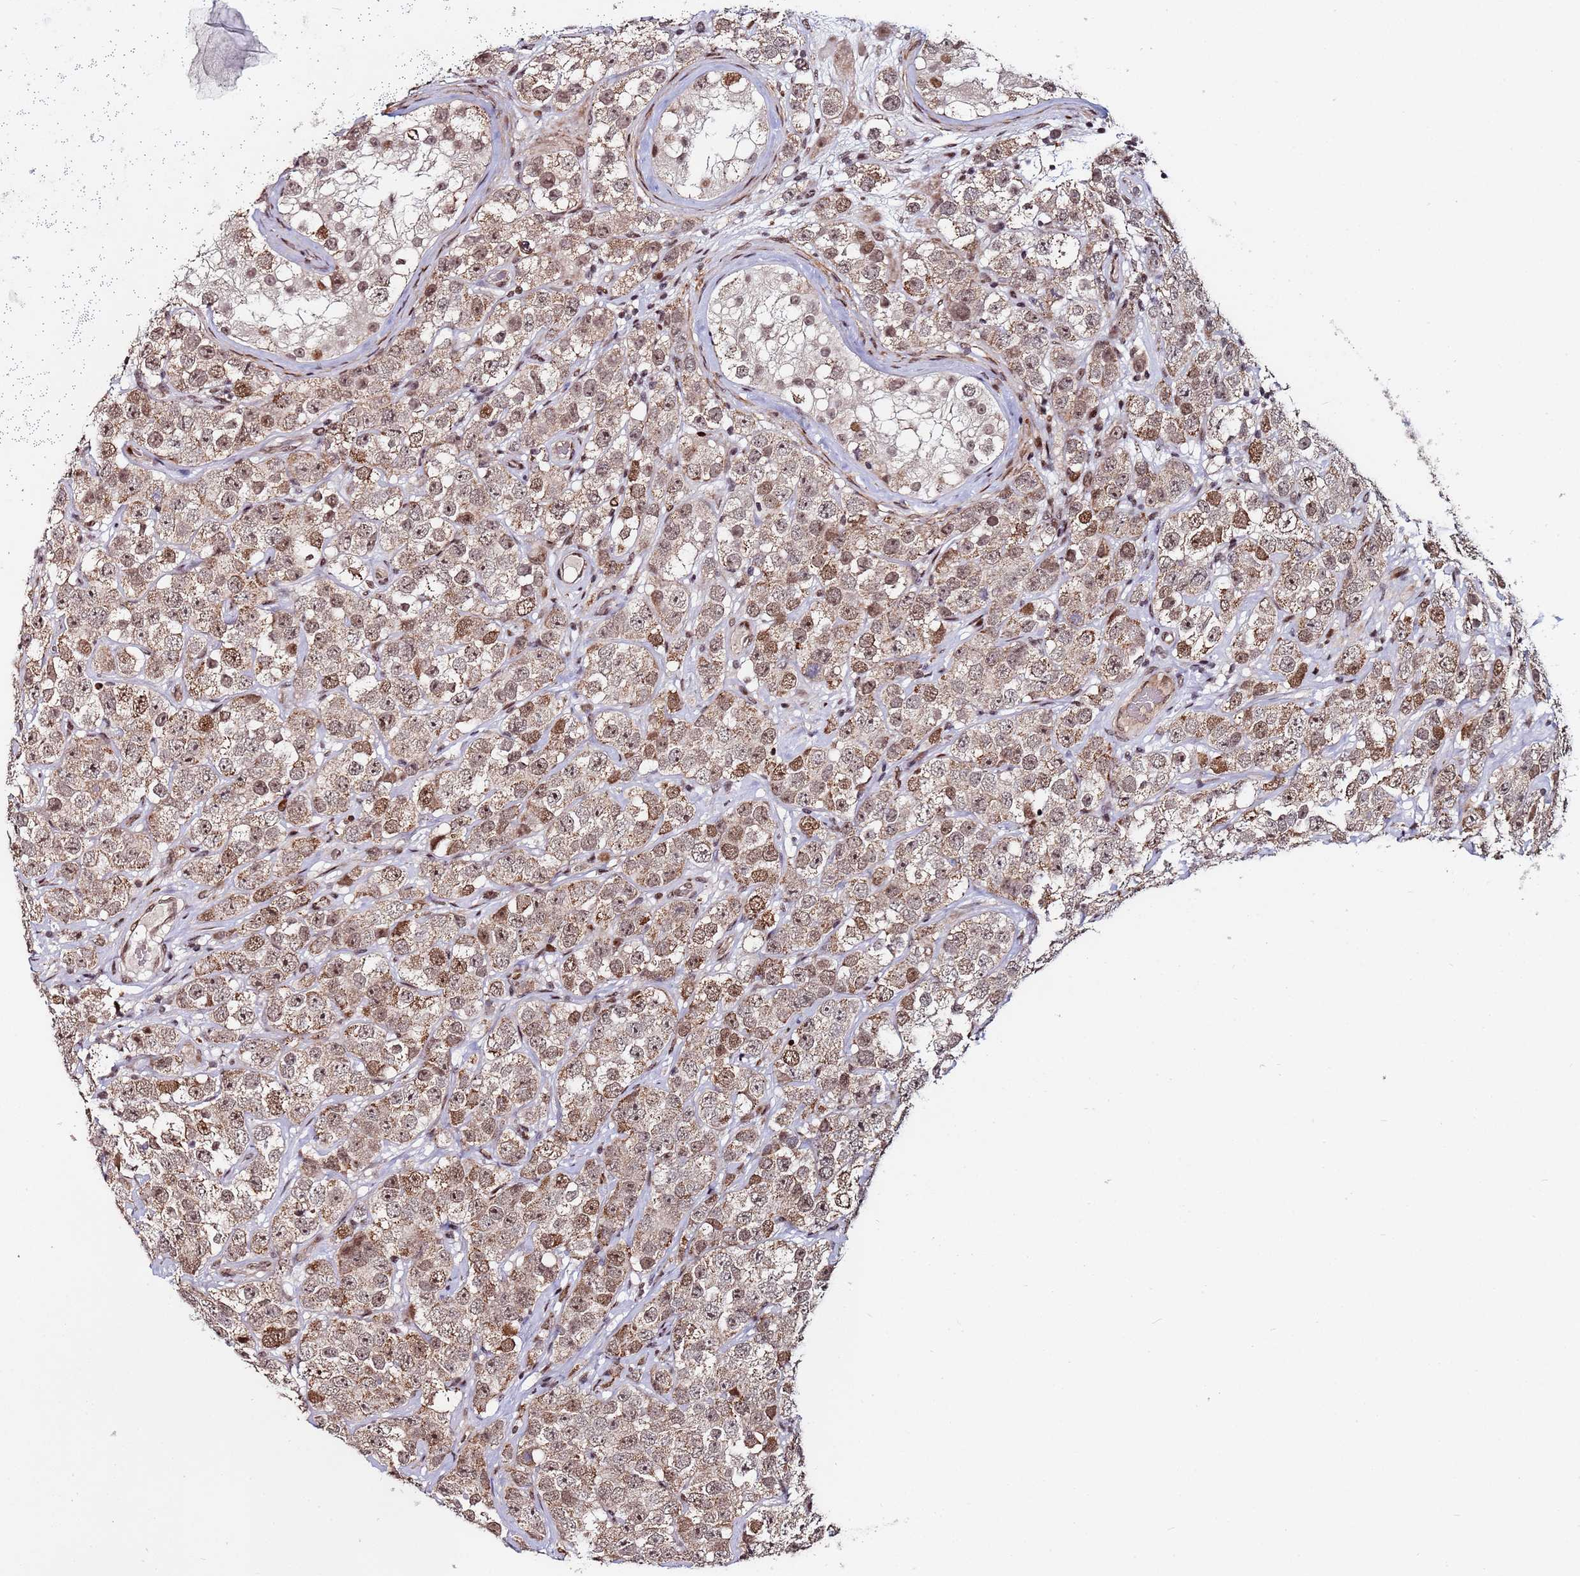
{"staining": {"intensity": "moderate", "quantity": ">75%", "location": "cytoplasmic/membranous,nuclear"}, "tissue": "testis cancer", "cell_type": "Tumor cells", "image_type": "cancer", "snomed": [{"axis": "morphology", "description": "Seminoma, NOS"}, {"axis": "topography", "description": "Testis"}], "caption": "A brown stain labels moderate cytoplasmic/membranous and nuclear expression of a protein in human testis seminoma tumor cells.", "gene": "PPM1H", "patient": {"sex": "male", "age": 28}}